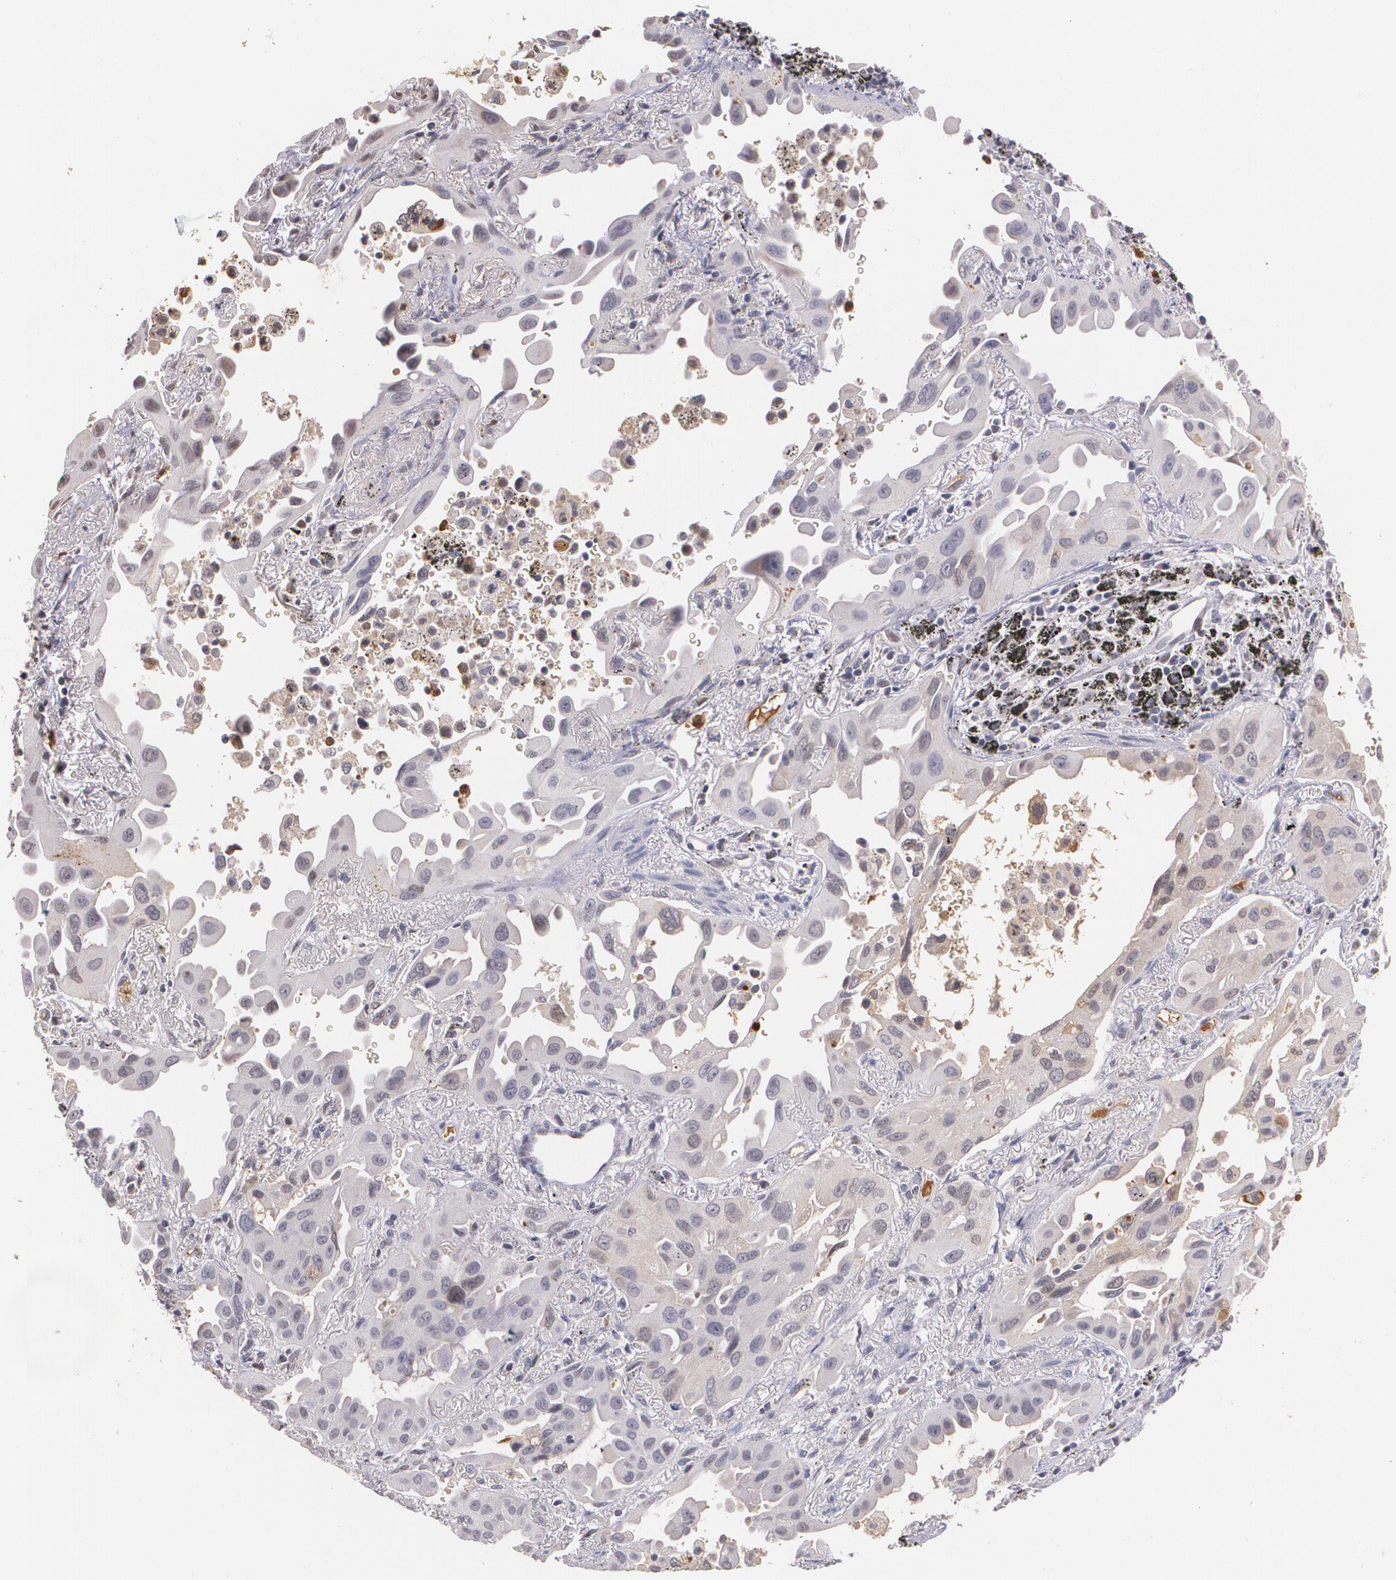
{"staining": {"intensity": "weak", "quantity": "<25%", "location": "cytoplasmic/membranous"}, "tissue": "lung cancer", "cell_type": "Tumor cells", "image_type": "cancer", "snomed": [{"axis": "morphology", "description": "Adenocarcinoma, NOS"}, {"axis": "topography", "description": "Lung"}], "caption": "The histopathology image reveals no significant positivity in tumor cells of lung cancer (adenocarcinoma).", "gene": "PTS", "patient": {"sex": "male", "age": 68}}